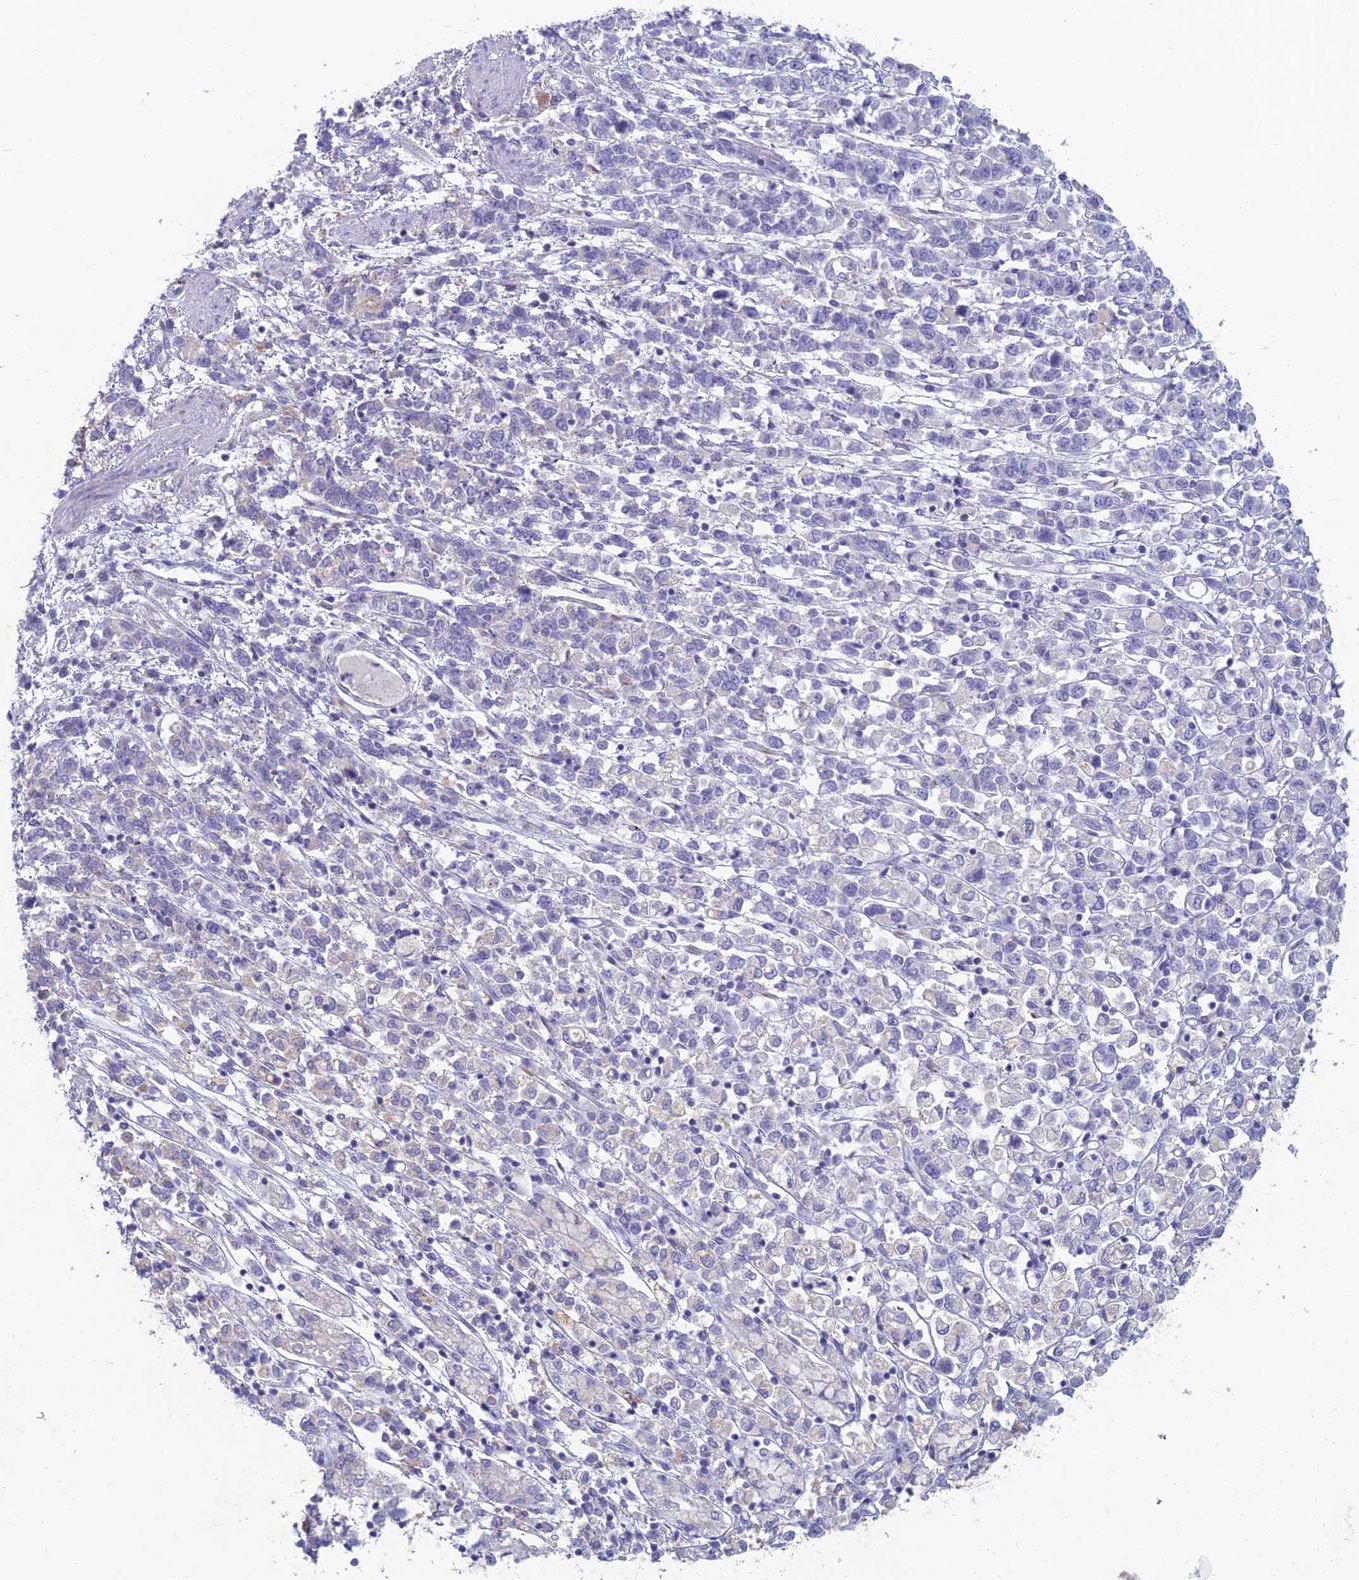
{"staining": {"intensity": "negative", "quantity": "none", "location": "none"}, "tissue": "stomach cancer", "cell_type": "Tumor cells", "image_type": "cancer", "snomed": [{"axis": "morphology", "description": "Adenocarcinoma, NOS"}, {"axis": "topography", "description": "Stomach"}], "caption": "The image shows no significant positivity in tumor cells of stomach cancer (adenocarcinoma).", "gene": "FERD3L", "patient": {"sex": "female", "age": 76}}